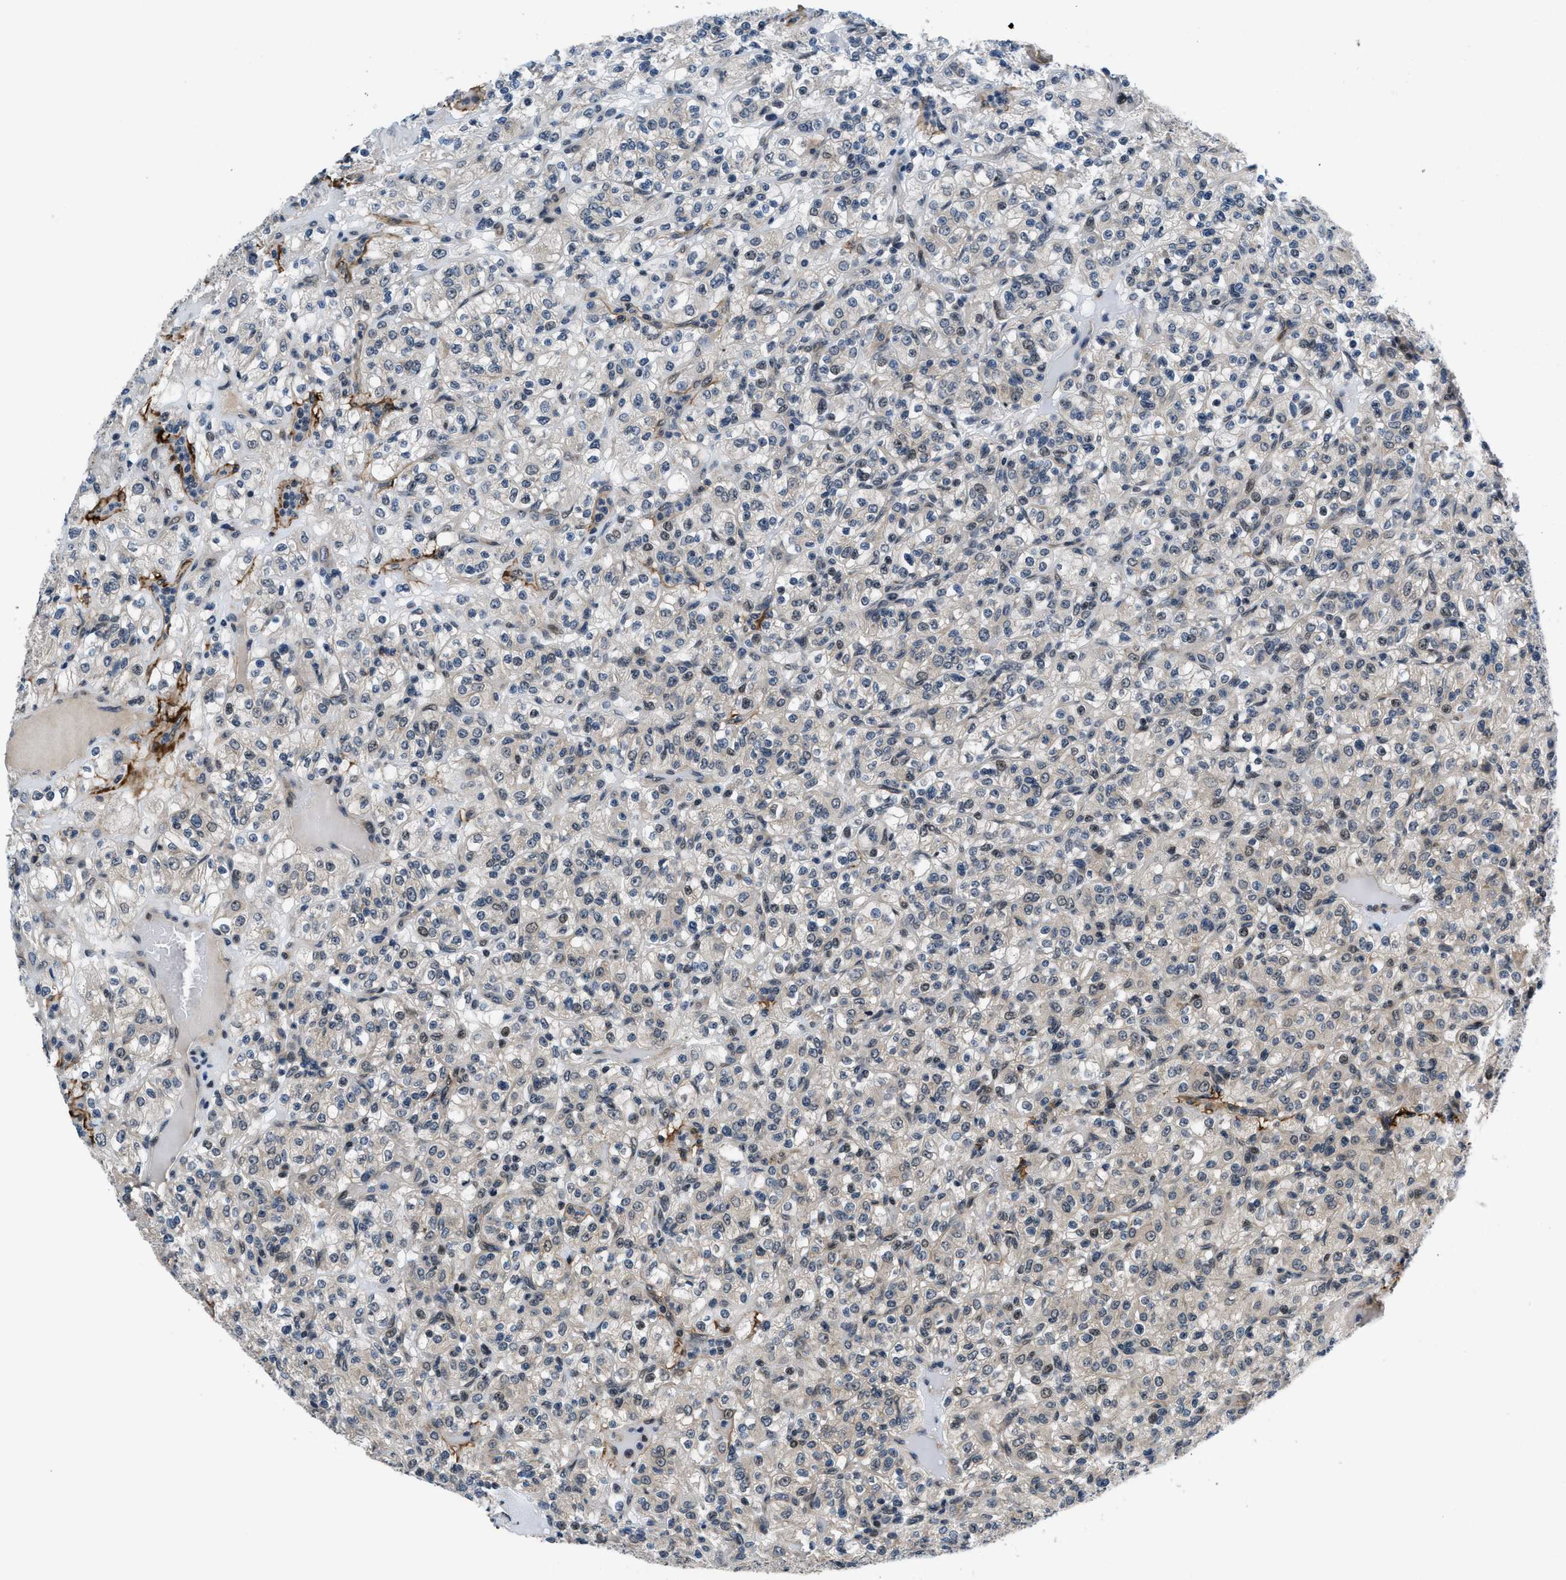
{"staining": {"intensity": "weak", "quantity": "<25%", "location": "nuclear"}, "tissue": "renal cancer", "cell_type": "Tumor cells", "image_type": "cancer", "snomed": [{"axis": "morphology", "description": "Normal tissue, NOS"}, {"axis": "morphology", "description": "Adenocarcinoma, NOS"}, {"axis": "topography", "description": "Kidney"}], "caption": "Protein analysis of renal cancer (adenocarcinoma) displays no significant expression in tumor cells. (DAB (3,3'-diaminobenzidine) immunohistochemistry, high magnification).", "gene": "SETD5", "patient": {"sex": "female", "age": 72}}